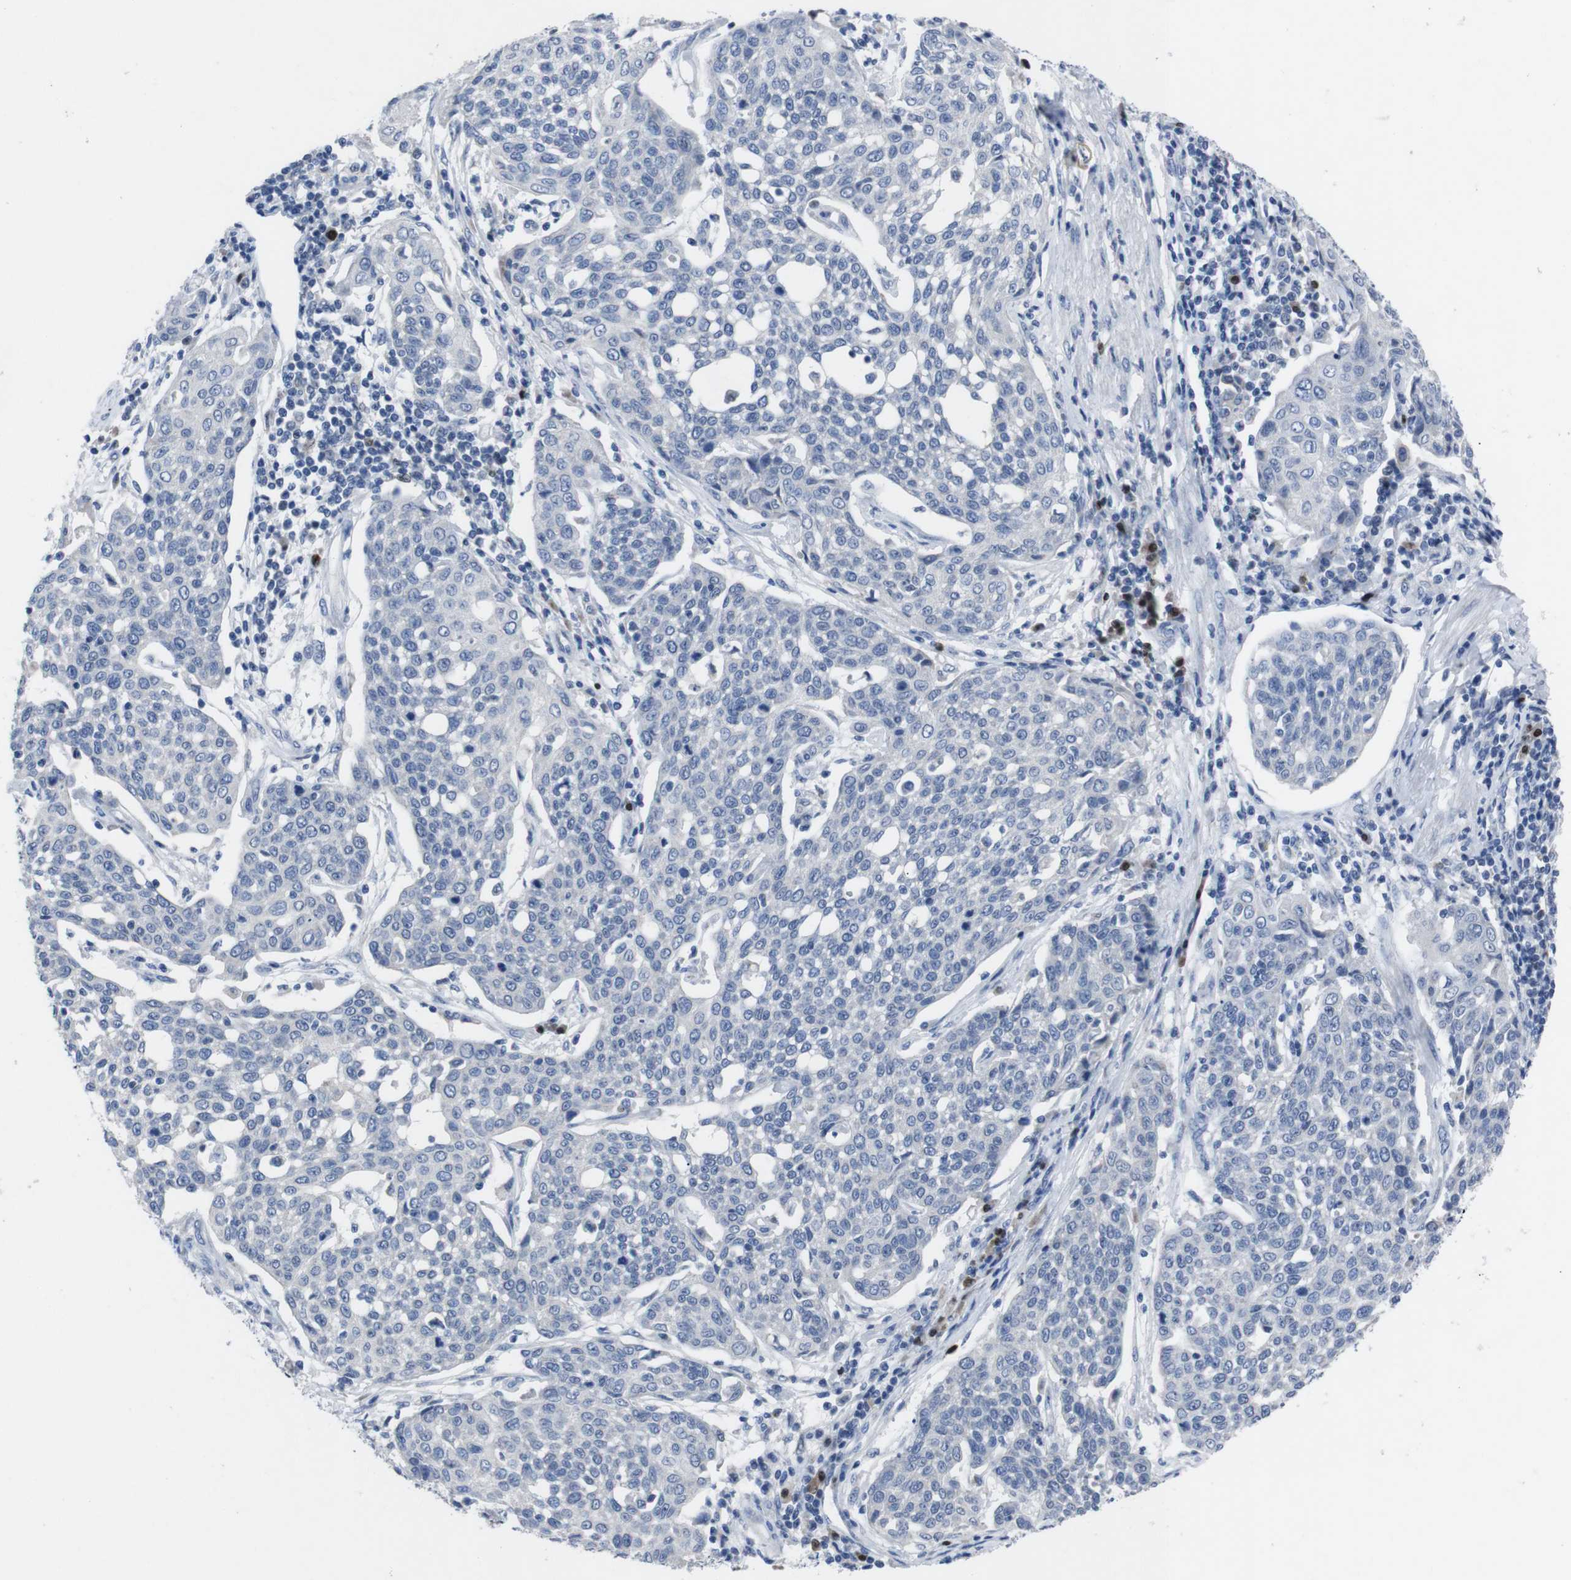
{"staining": {"intensity": "negative", "quantity": "none", "location": "none"}, "tissue": "cervical cancer", "cell_type": "Tumor cells", "image_type": "cancer", "snomed": [{"axis": "morphology", "description": "Squamous cell carcinoma, NOS"}, {"axis": "topography", "description": "Cervix"}], "caption": "Cervical cancer (squamous cell carcinoma) was stained to show a protein in brown. There is no significant staining in tumor cells.", "gene": "IRF4", "patient": {"sex": "female", "age": 34}}